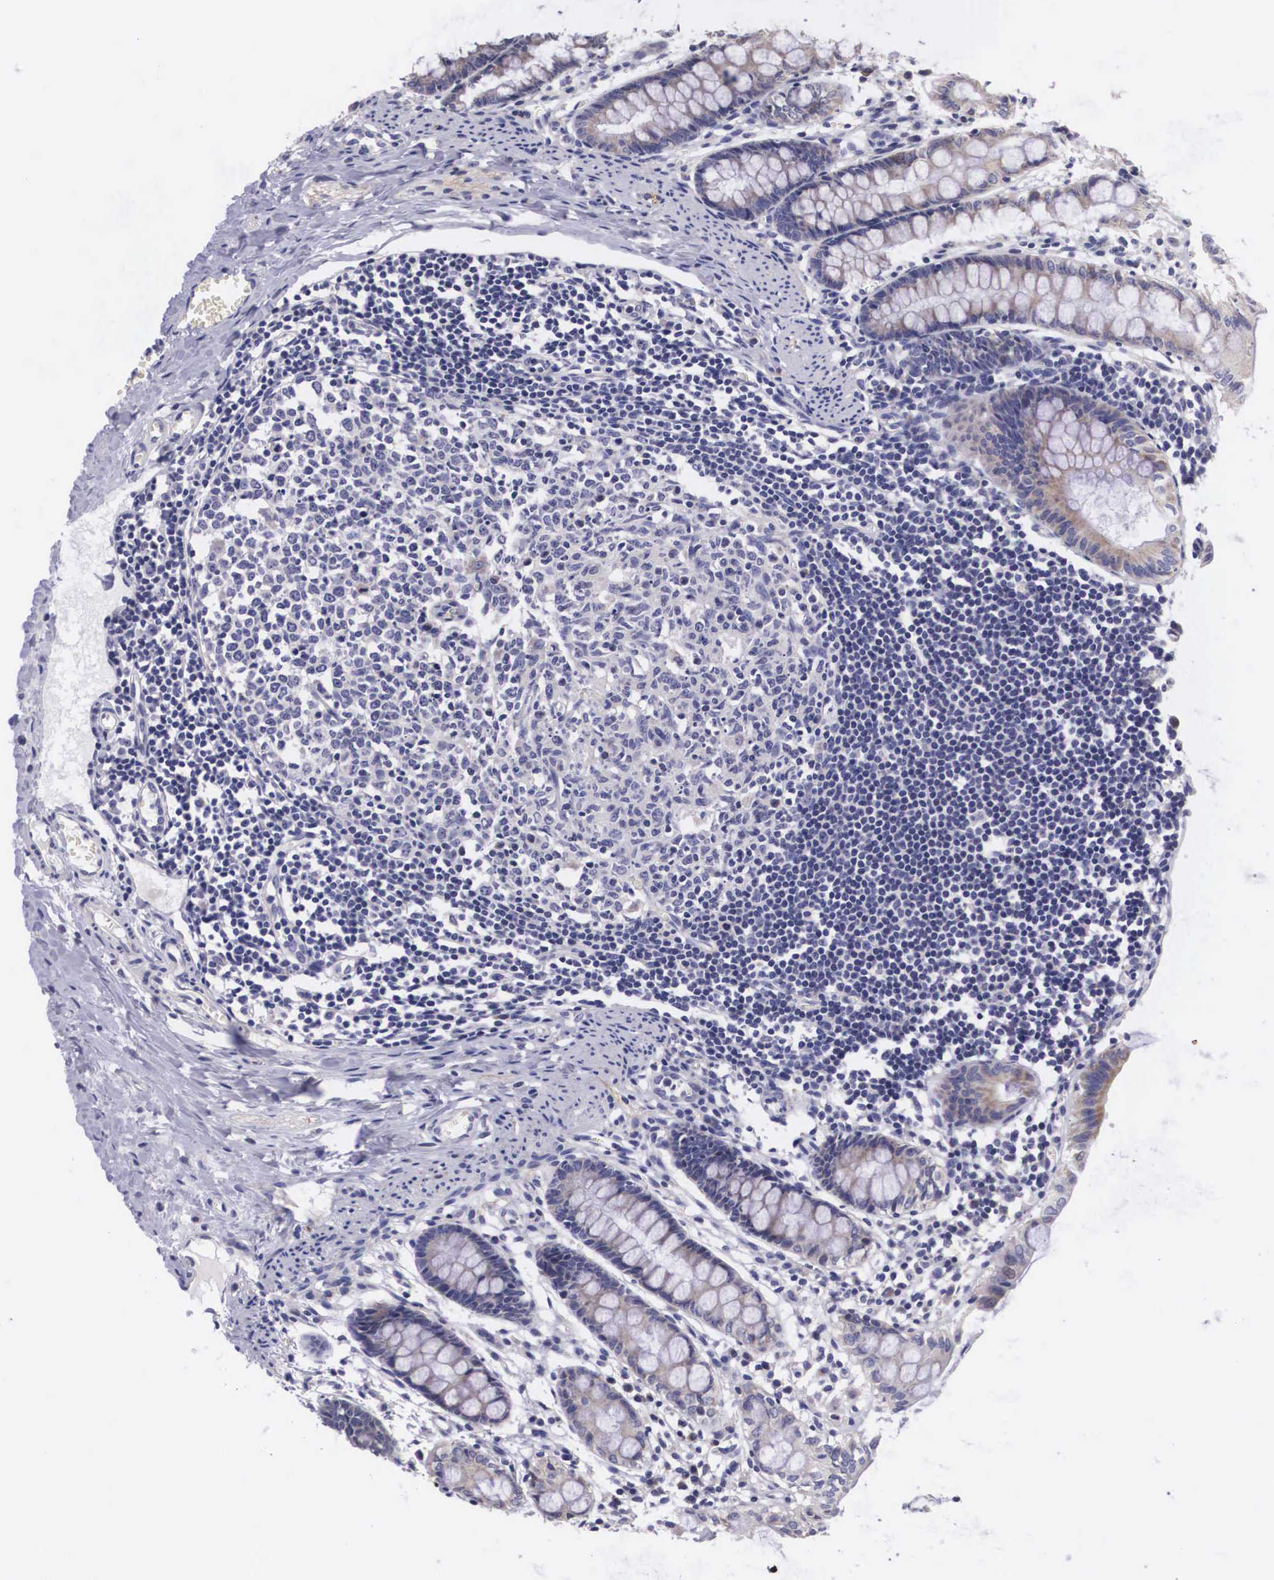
{"staining": {"intensity": "negative", "quantity": "none", "location": "none"}, "tissue": "colon", "cell_type": "Endothelial cells", "image_type": "normal", "snomed": [{"axis": "morphology", "description": "Normal tissue, NOS"}, {"axis": "topography", "description": "Colon"}], "caption": "An image of colon stained for a protein reveals no brown staining in endothelial cells.", "gene": "ARG2", "patient": {"sex": "male", "age": 1}}